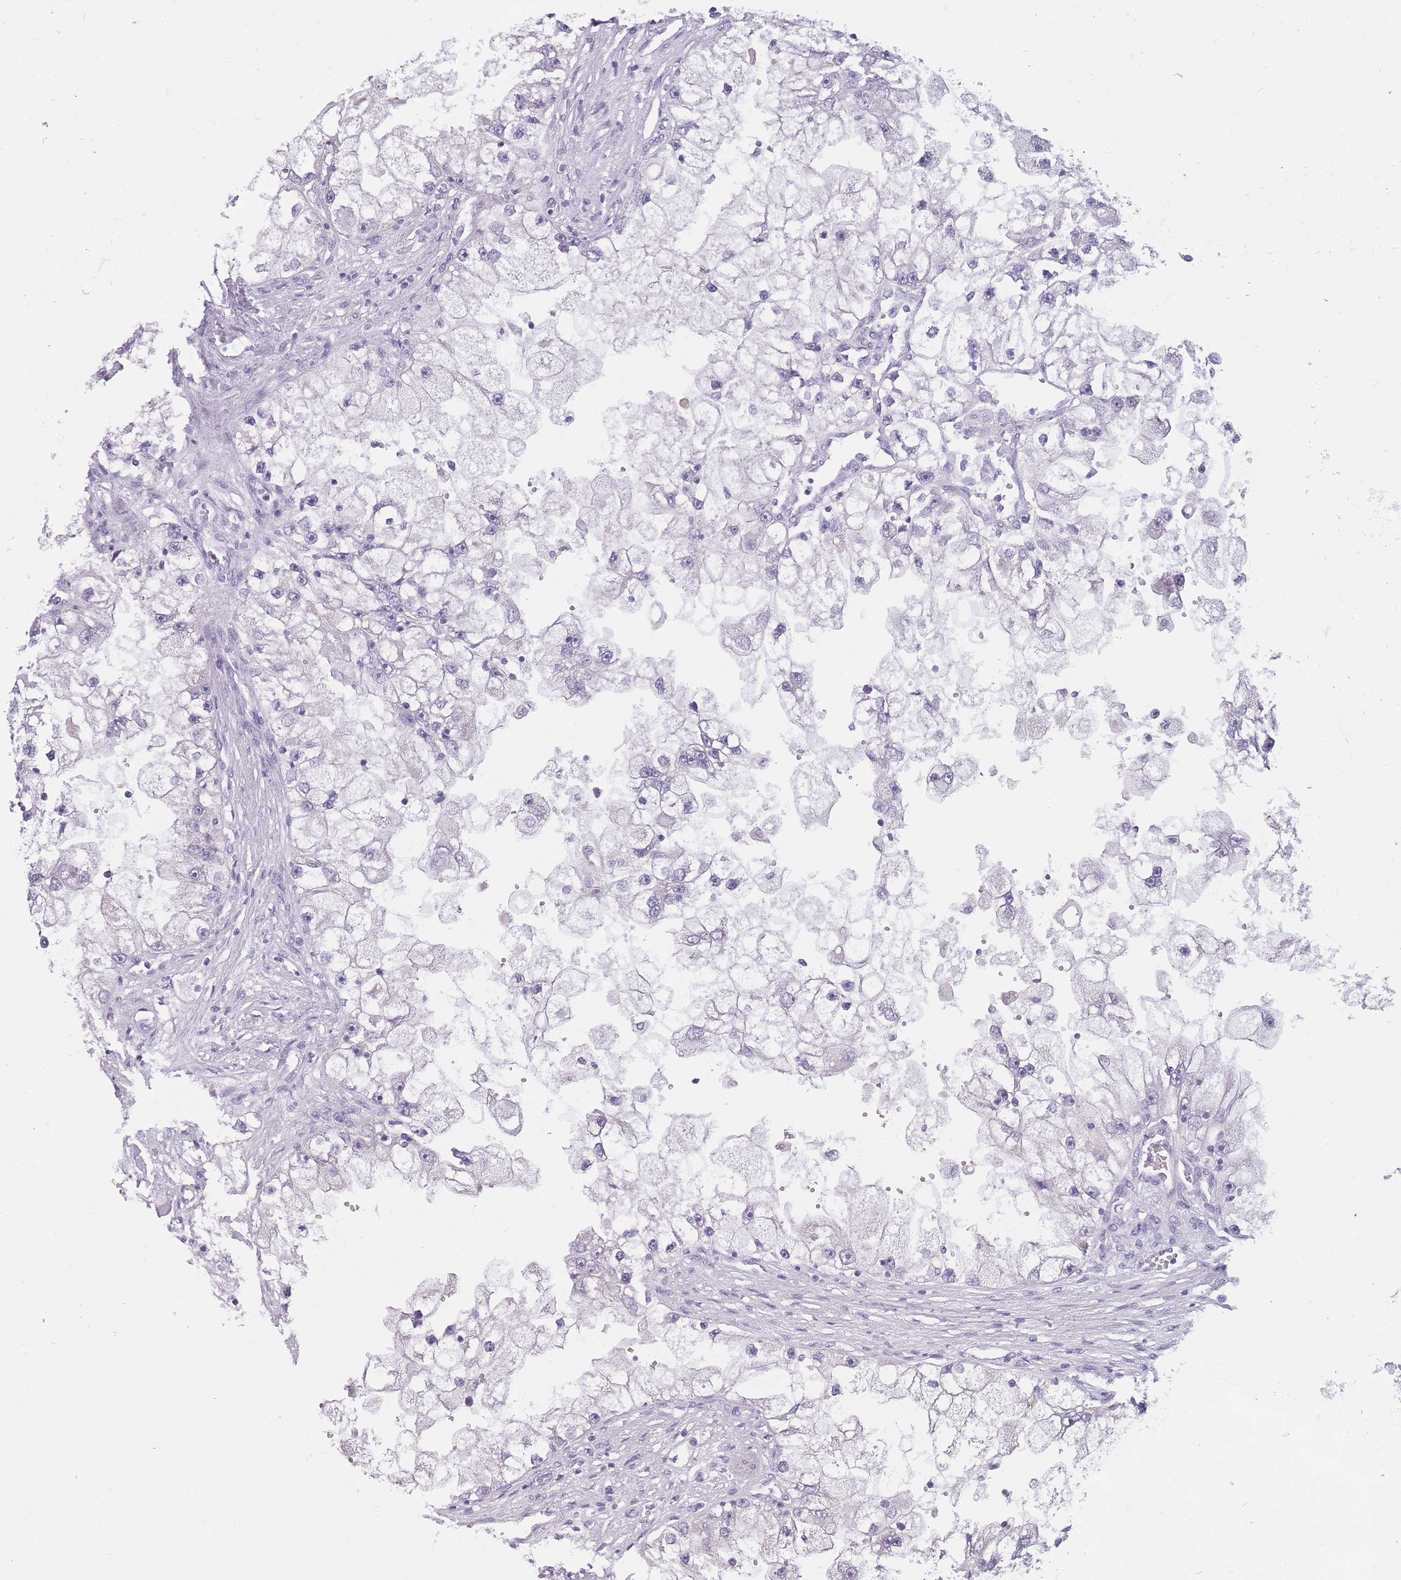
{"staining": {"intensity": "negative", "quantity": "none", "location": "none"}, "tissue": "renal cancer", "cell_type": "Tumor cells", "image_type": "cancer", "snomed": [{"axis": "morphology", "description": "Adenocarcinoma, NOS"}, {"axis": "topography", "description": "Kidney"}], "caption": "This is an immunohistochemistry histopathology image of adenocarcinoma (renal). There is no expression in tumor cells.", "gene": "TMEM236", "patient": {"sex": "male", "age": 63}}